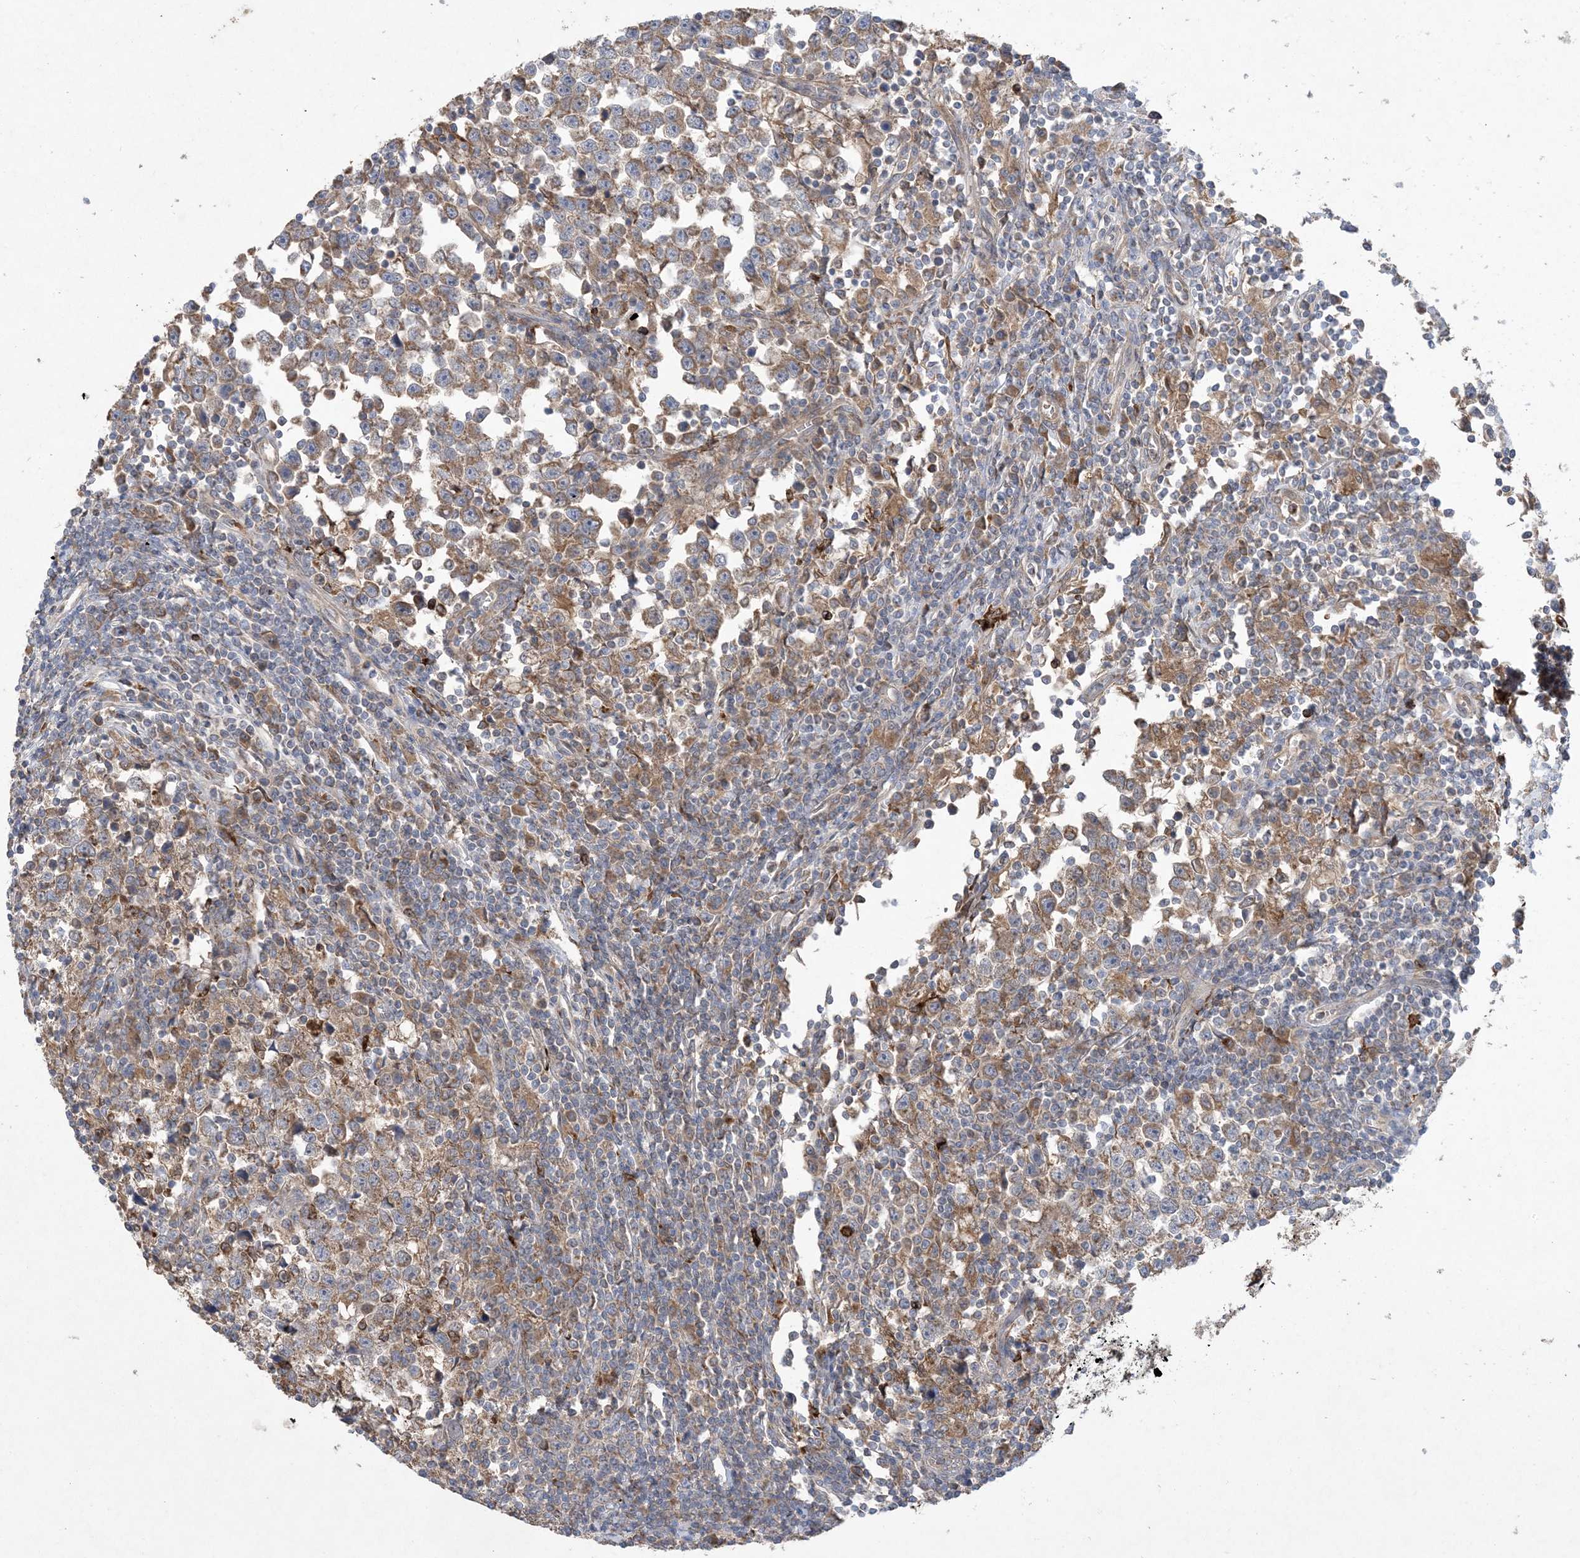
{"staining": {"intensity": "moderate", "quantity": ">75%", "location": "cytoplasmic/membranous"}, "tissue": "testis cancer", "cell_type": "Tumor cells", "image_type": "cancer", "snomed": [{"axis": "morphology", "description": "Normal tissue, NOS"}, {"axis": "morphology", "description": "Seminoma, NOS"}, {"axis": "topography", "description": "Testis"}], "caption": "Protein expression analysis of human seminoma (testis) reveals moderate cytoplasmic/membranous positivity in about >75% of tumor cells. The protein is shown in brown color, while the nuclei are stained blue.", "gene": "MASP2", "patient": {"sex": "male", "age": 43}}